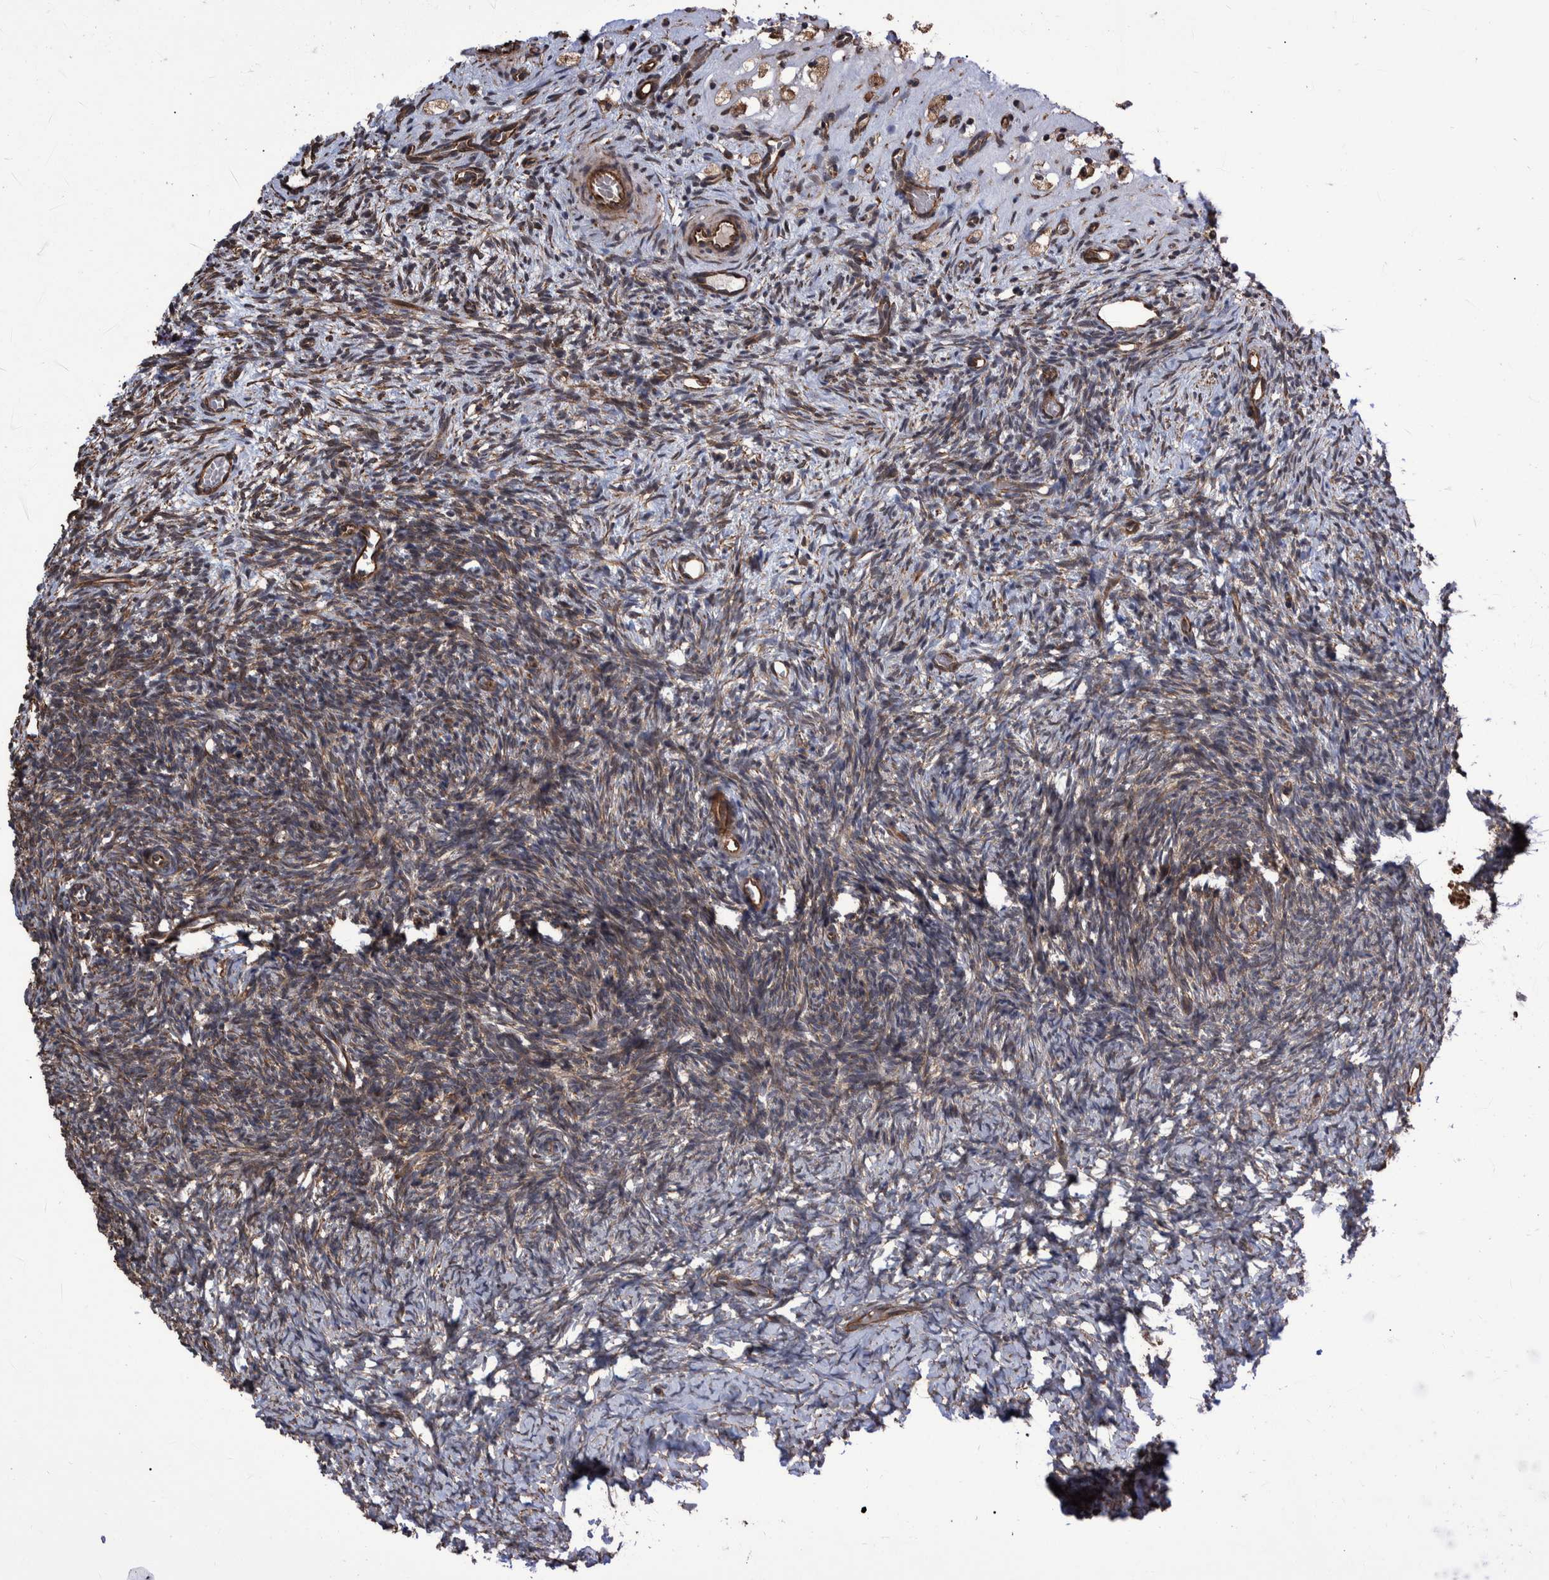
{"staining": {"intensity": "moderate", "quantity": ">75%", "location": "cytoplasmic/membranous"}, "tissue": "ovary", "cell_type": "Follicle cells", "image_type": "normal", "snomed": [{"axis": "morphology", "description": "Normal tissue, NOS"}, {"axis": "topography", "description": "Ovary"}], "caption": "The immunohistochemical stain shows moderate cytoplasmic/membranous positivity in follicle cells of unremarkable ovary.", "gene": "TNFRSF10B", "patient": {"sex": "female", "age": 34}}